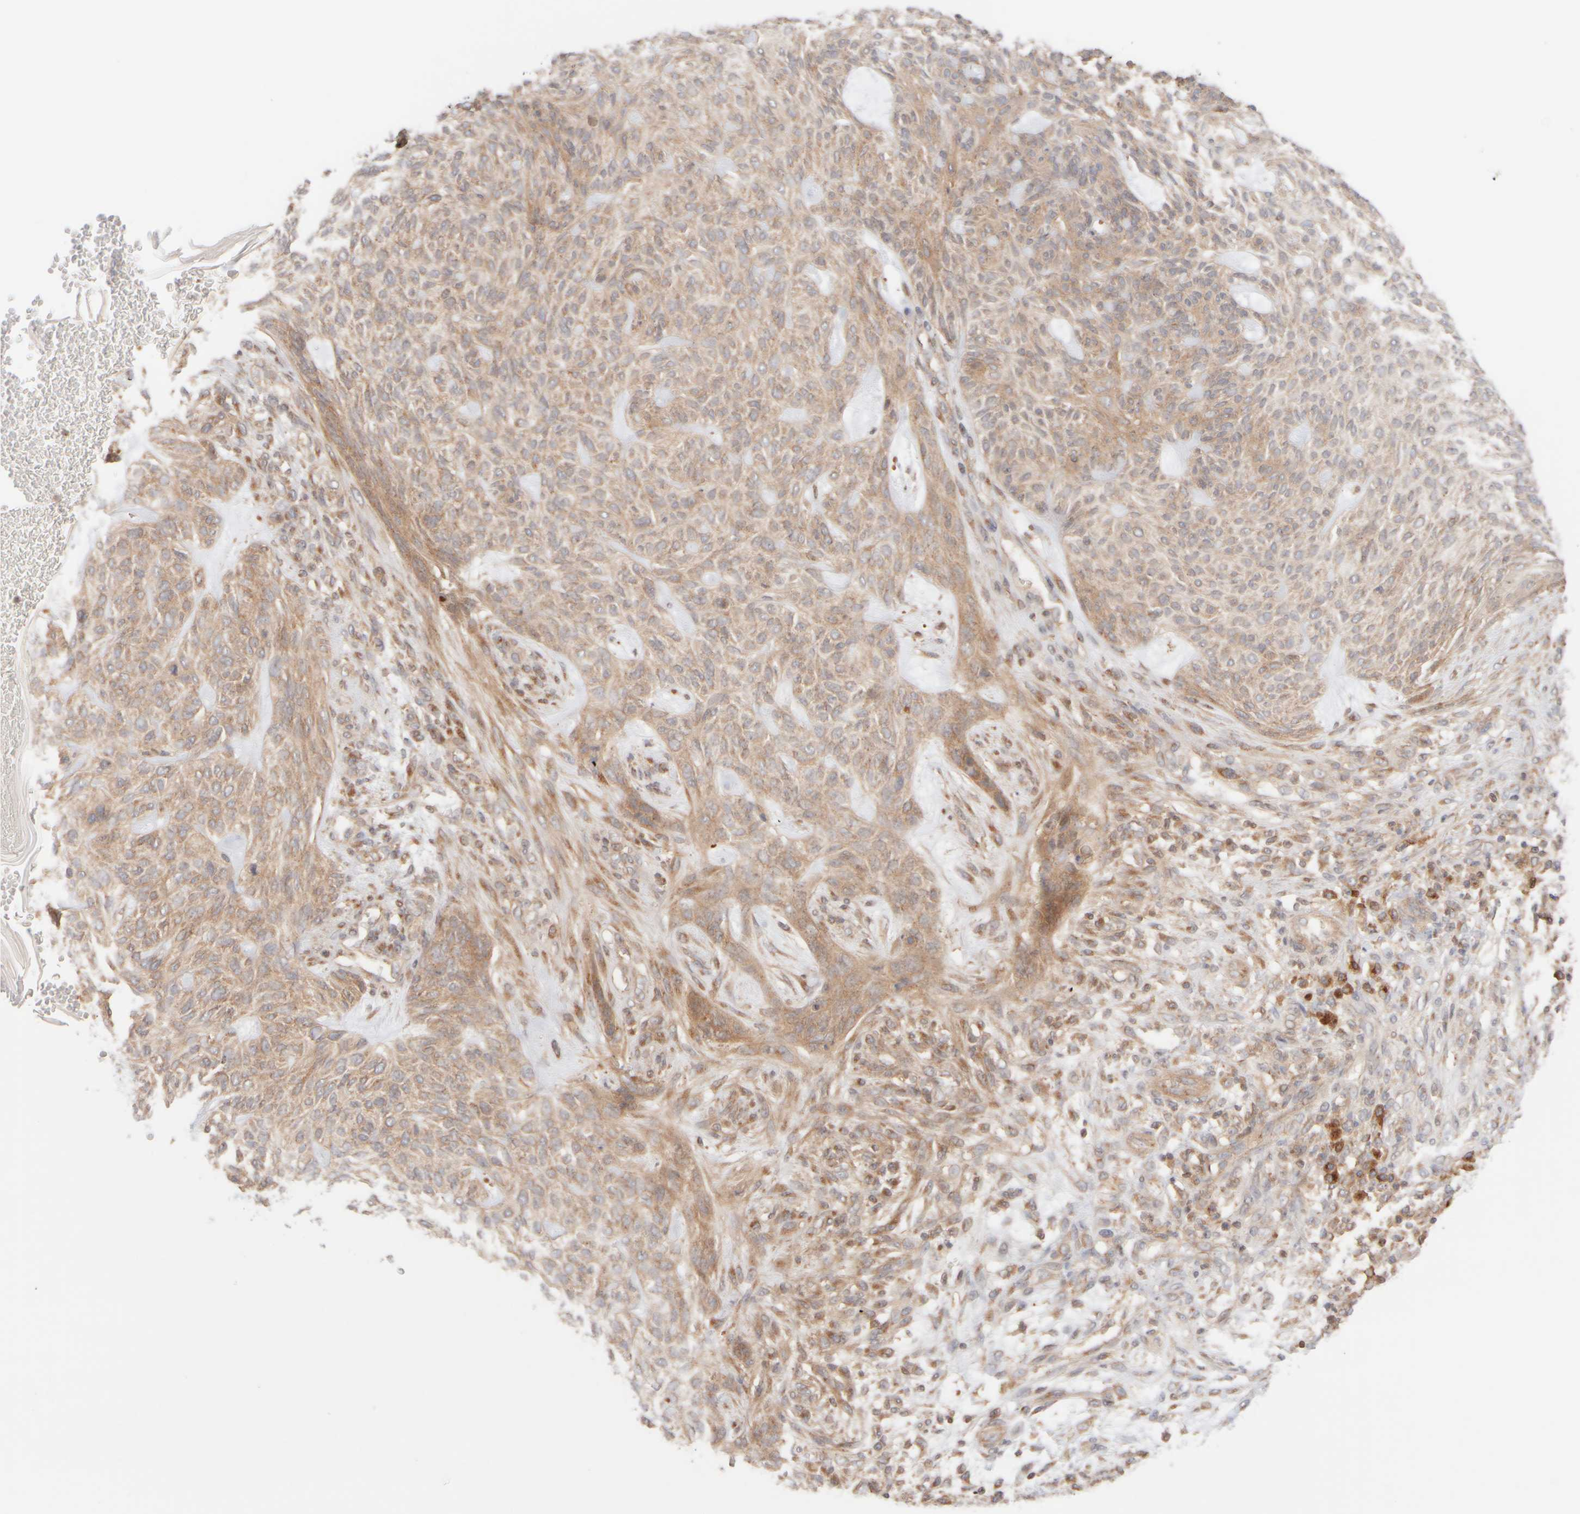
{"staining": {"intensity": "weak", "quantity": ">75%", "location": "cytoplasmic/membranous"}, "tissue": "skin cancer", "cell_type": "Tumor cells", "image_type": "cancer", "snomed": [{"axis": "morphology", "description": "Basal cell carcinoma"}, {"axis": "topography", "description": "Skin"}], "caption": "Protein staining of skin cancer (basal cell carcinoma) tissue reveals weak cytoplasmic/membranous positivity in about >75% of tumor cells.", "gene": "RABEP1", "patient": {"sex": "male", "age": 55}}